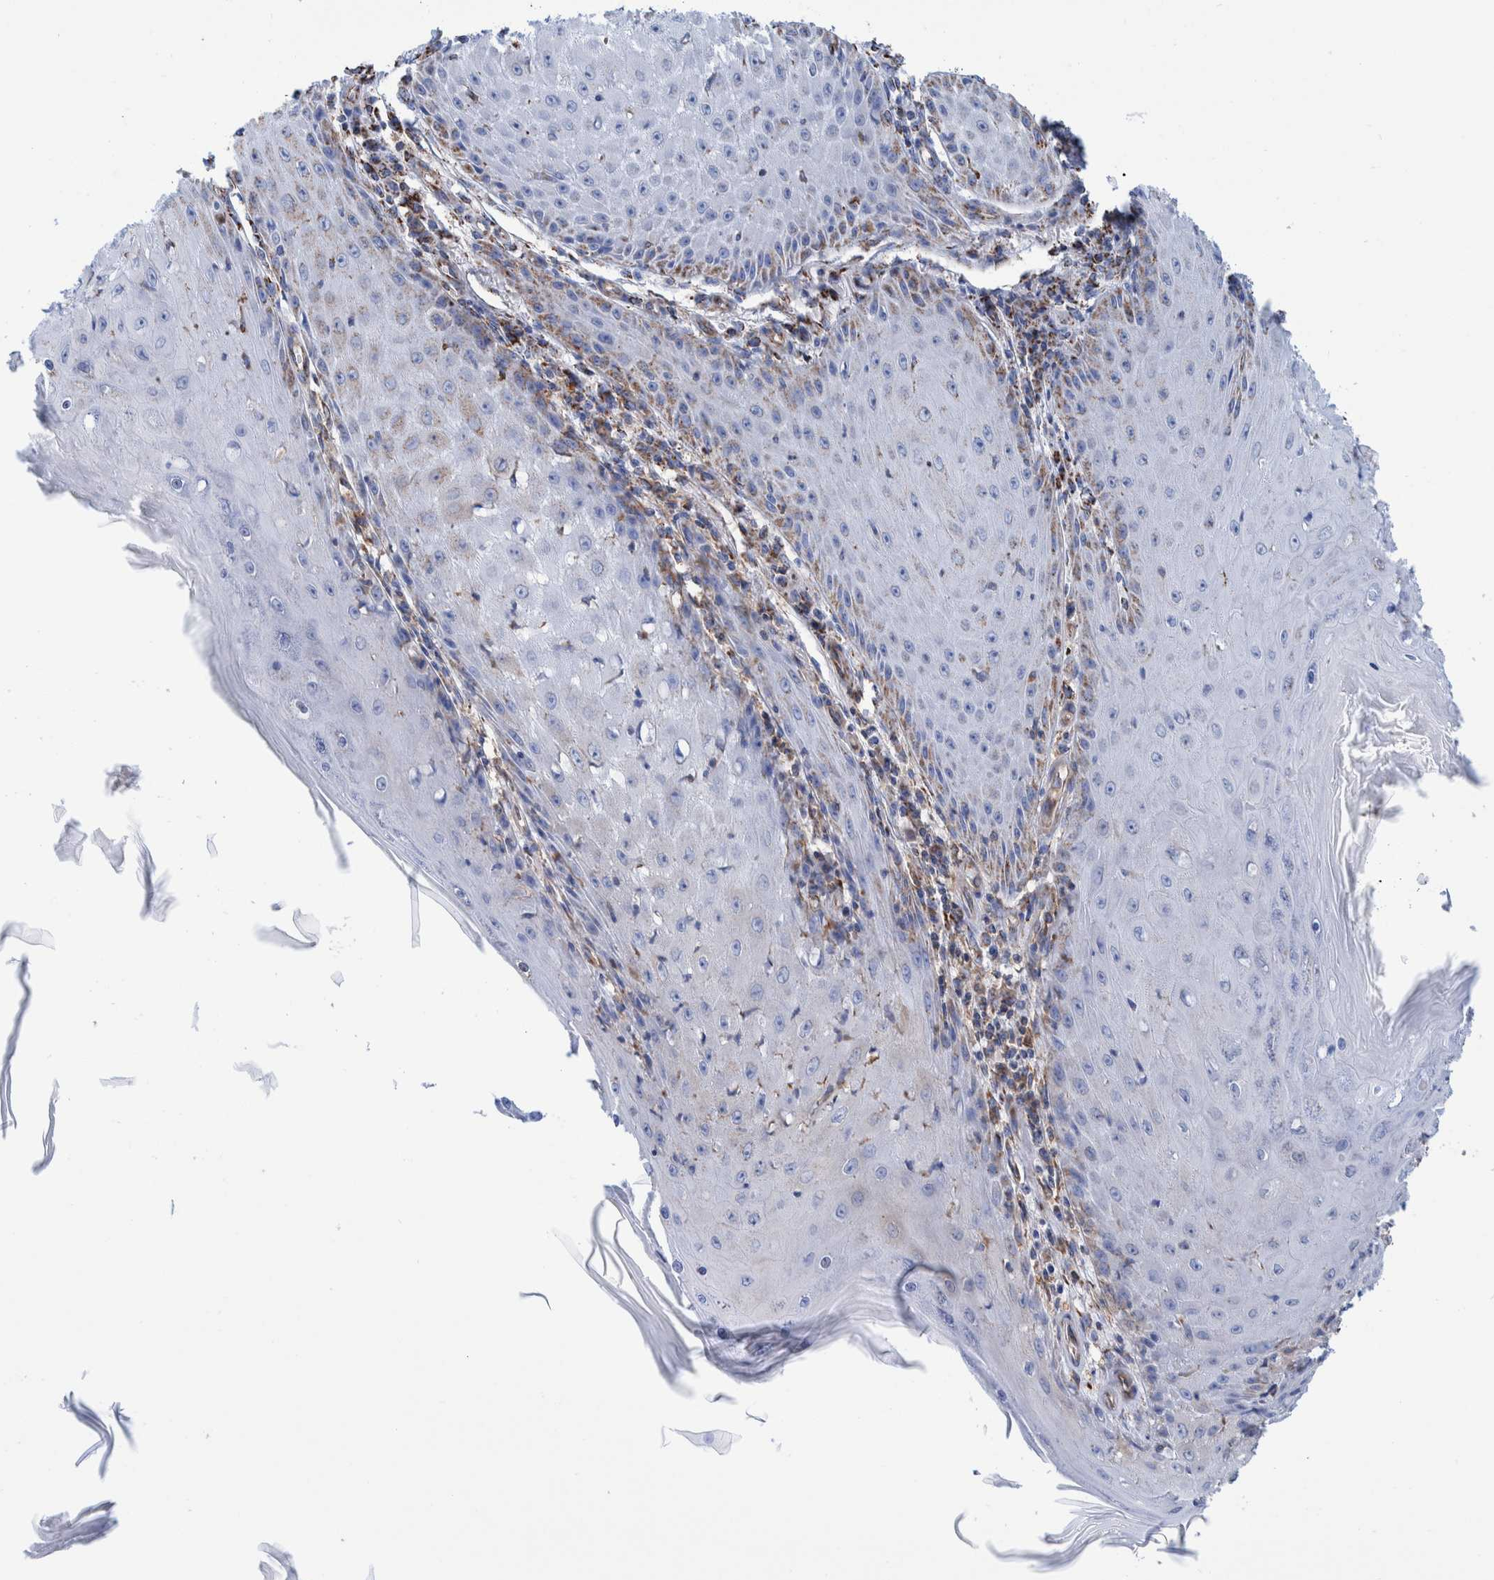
{"staining": {"intensity": "weak", "quantity": "25%-75%", "location": "cytoplasmic/membranous"}, "tissue": "skin cancer", "cell_type": "Tumor cells", "image_type": "cancer", "snomed": [{"axis": "morphology", "description": "Squamous cell carcinoma, NOS"}, {"axis": "topography", "description": "Skin"}], "caption": "Immunohistochemistry (IHC) (DAB) staining of human skin squamous cell carcinoma shows weak cytoplasmic/membranous protein positivity in about 25%-75% of tumor cells.", "gene": "DECR1", "patient": {"sex": "female", "age": 73}}